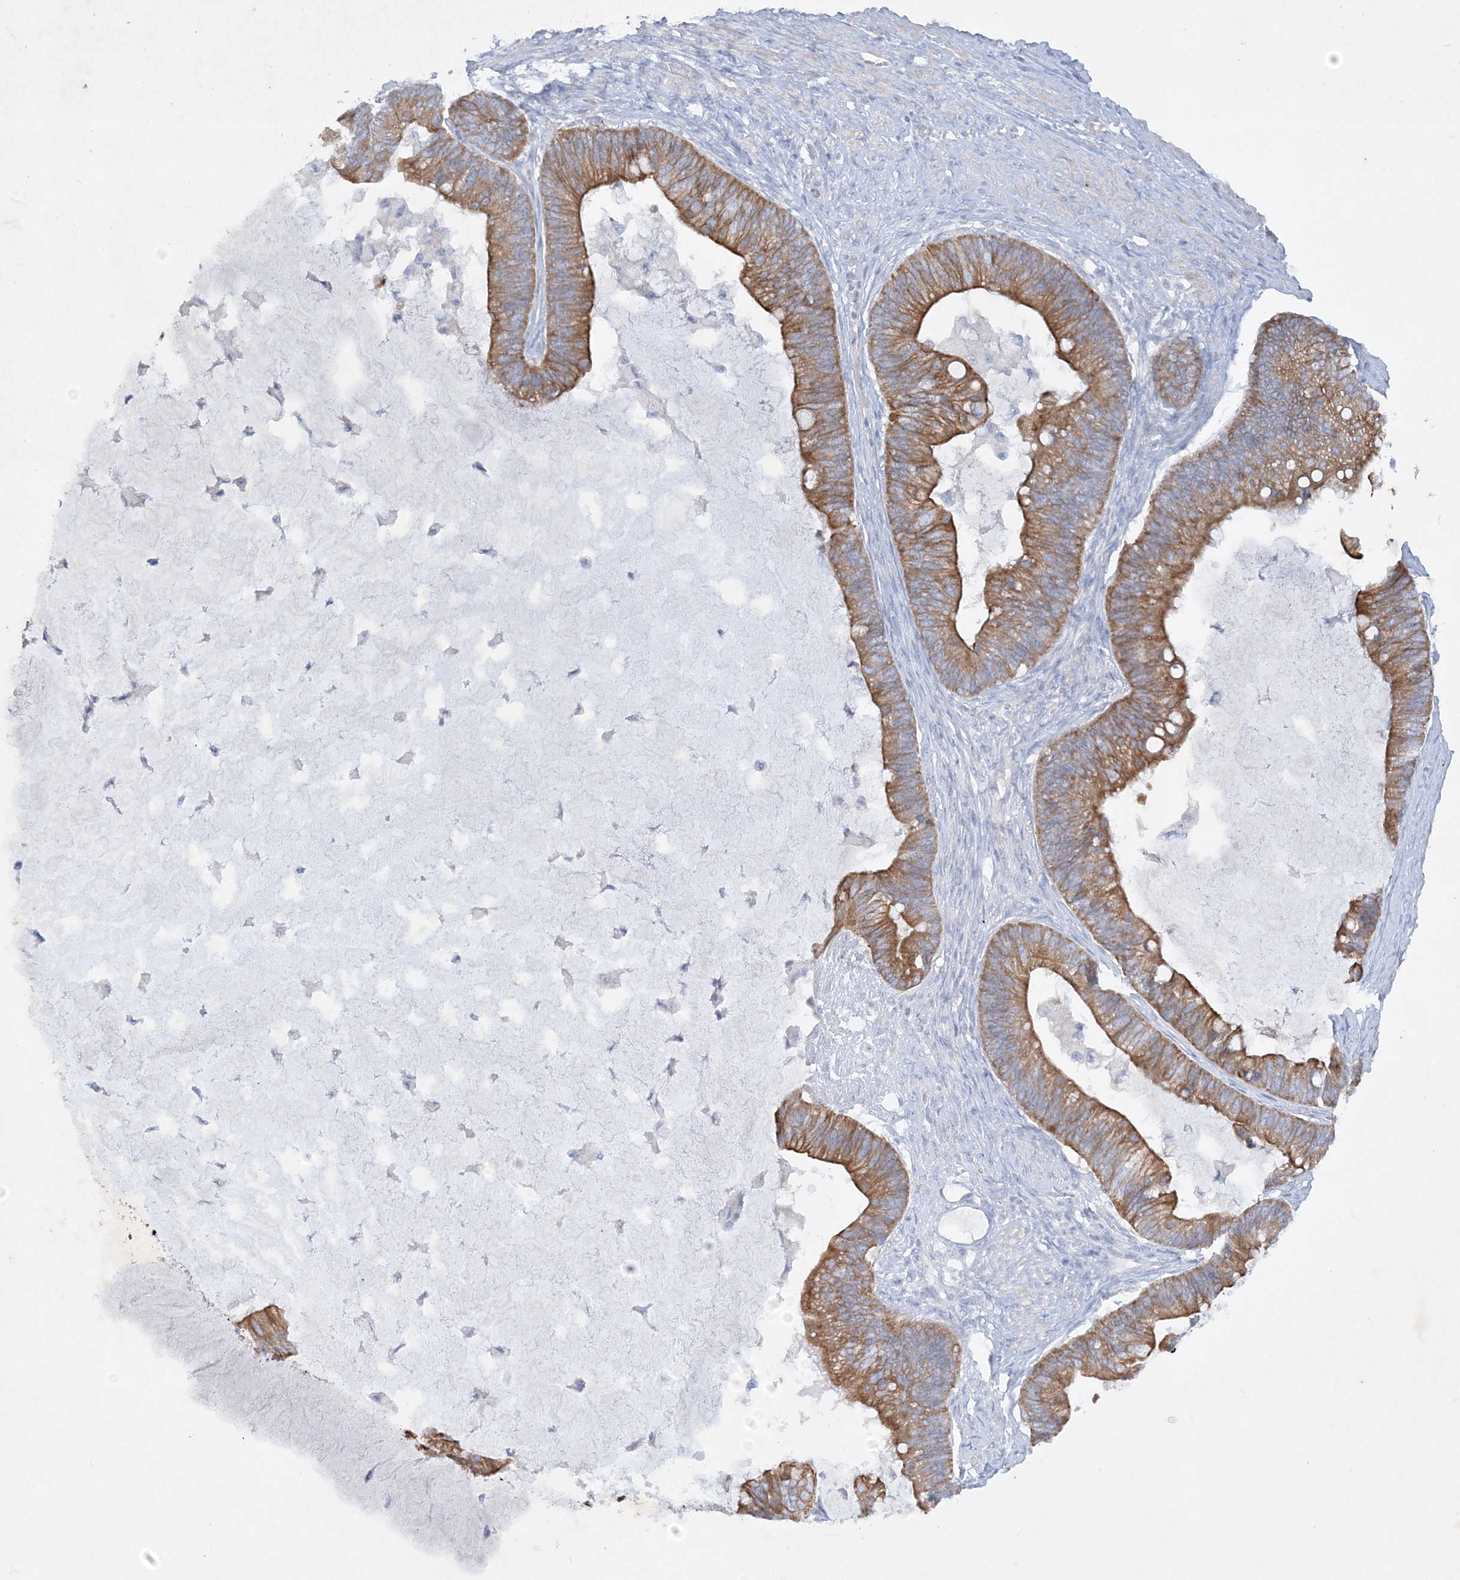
{"staining": {"intensity": "moderate", "quantity": ">75%", "location": "cytoplasmic/membranous"}, "tissue": "ovarian cancer", "cell_type": "Tumor cells", "image_type": "cancer", "snomed": [{"axis": "morphology", "description": "Cystadenocarcinoma, mucinous, NOS"}, {"axis": "topography", "description": "Ovary"}], "caption": "DAB (3,3'-diaminobenzidine) immunohistochemical staining of ovarian cancer (mucinous cystadenocarcinoma) reveals moderate cytoplasmic/membranous protein staining in approximately >75% of tumor cells.", "gene": "FARSB", "patient": {"sex": "female", "age": 61}}